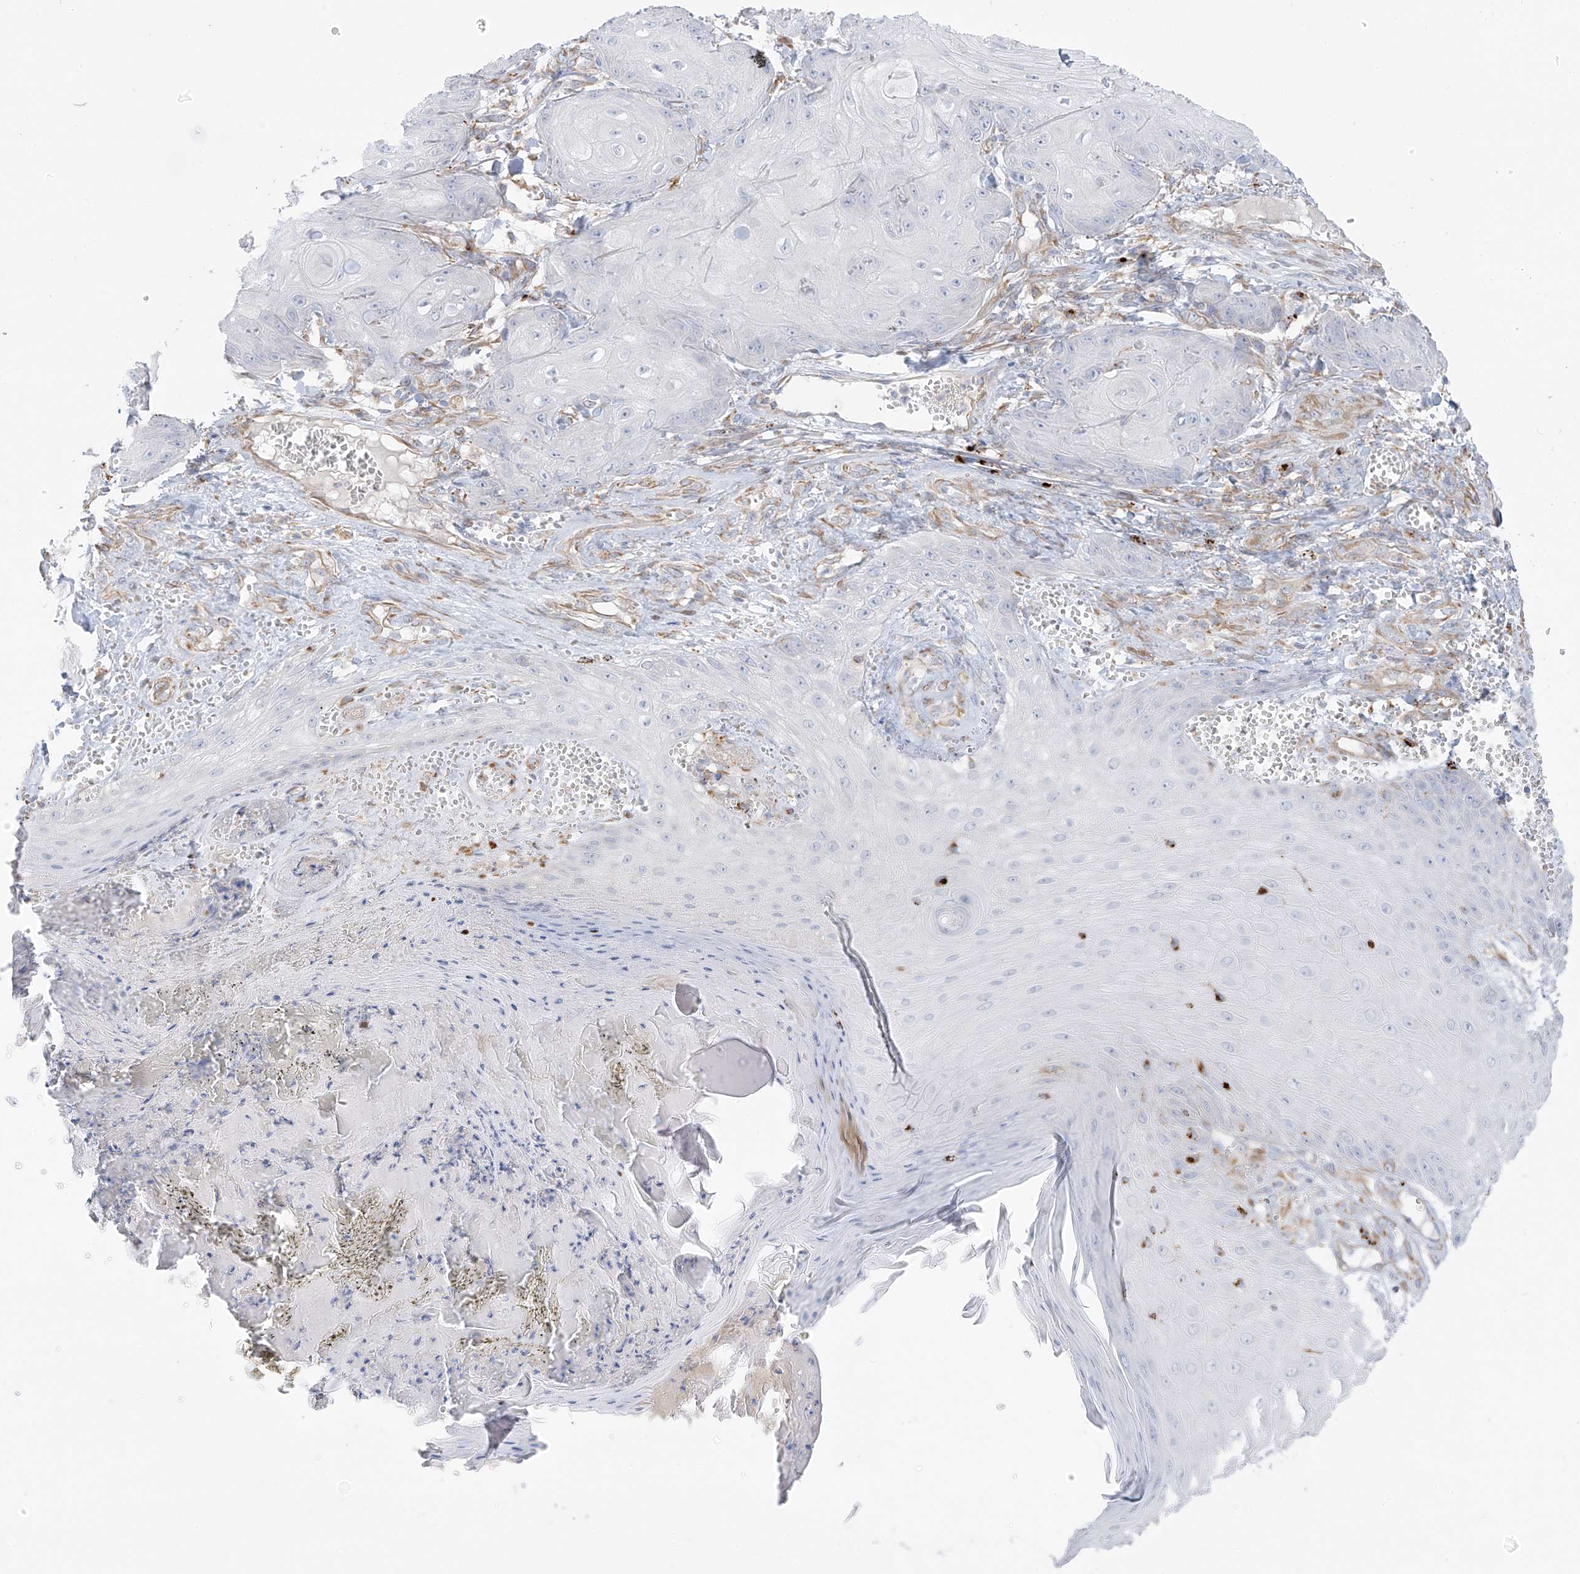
{"staining": {"intensity": "negative", "quantity": "none", "location": "none"}, "tissue": "skin cancer", "cell_type": "Tumor cells", "image_type": "cancer", "snomed": [{"axis": "morphology", "description": "Squamous cell carcinoma, NOS"}, {"axis": "topography", "description": "Skin"}], "caption": "High magnification brightfield microscopy of squamous cell carcinoma (skin) stained with DAB (3,3'-diaminobenzidine) (brown) and counterstained with hematoxylin (blue): tumor cells show no significant expression.", "gene": "TAL2", "patient": {"sex": "male", "age": 74}}